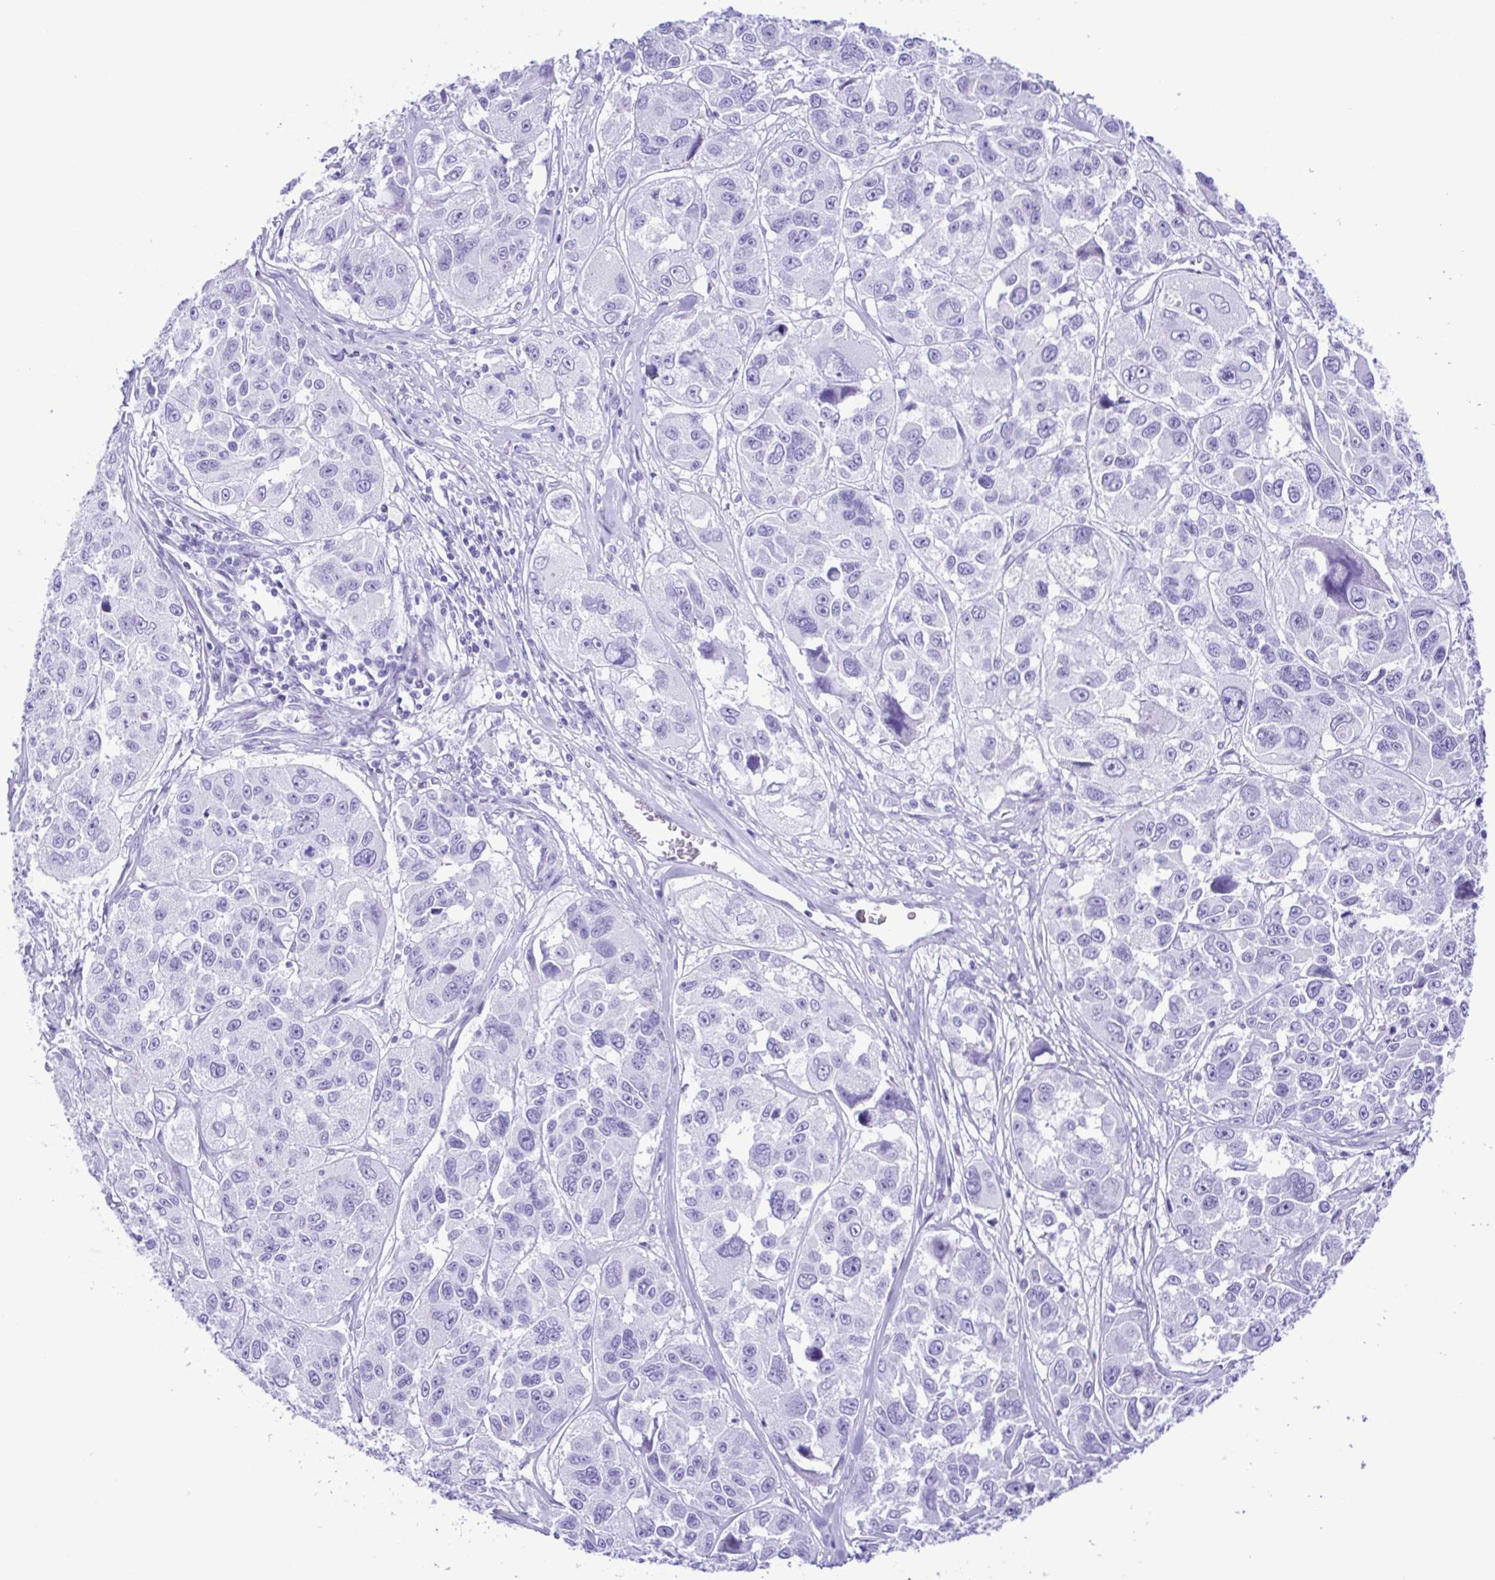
{"staining": {"intensity": "negative", "quantity": "none", "location": "none"}, "tissue": "melanoma", "cell_type": "Tumor cells", "image_type": "cancer", "snomed": [{"axis": "morphology", "description": "Malignant melanoma, NOS"}, {"axis": "topography", "description": "Skin"}], "caption": "The micrograph exhibits no significant expression in tumor cells of malignant melanoma. (DAB IHC visualized using brightfield microscopy, high magnification).", "gene": "ERP27", "patient": {"sex": "female", "age": 66}}